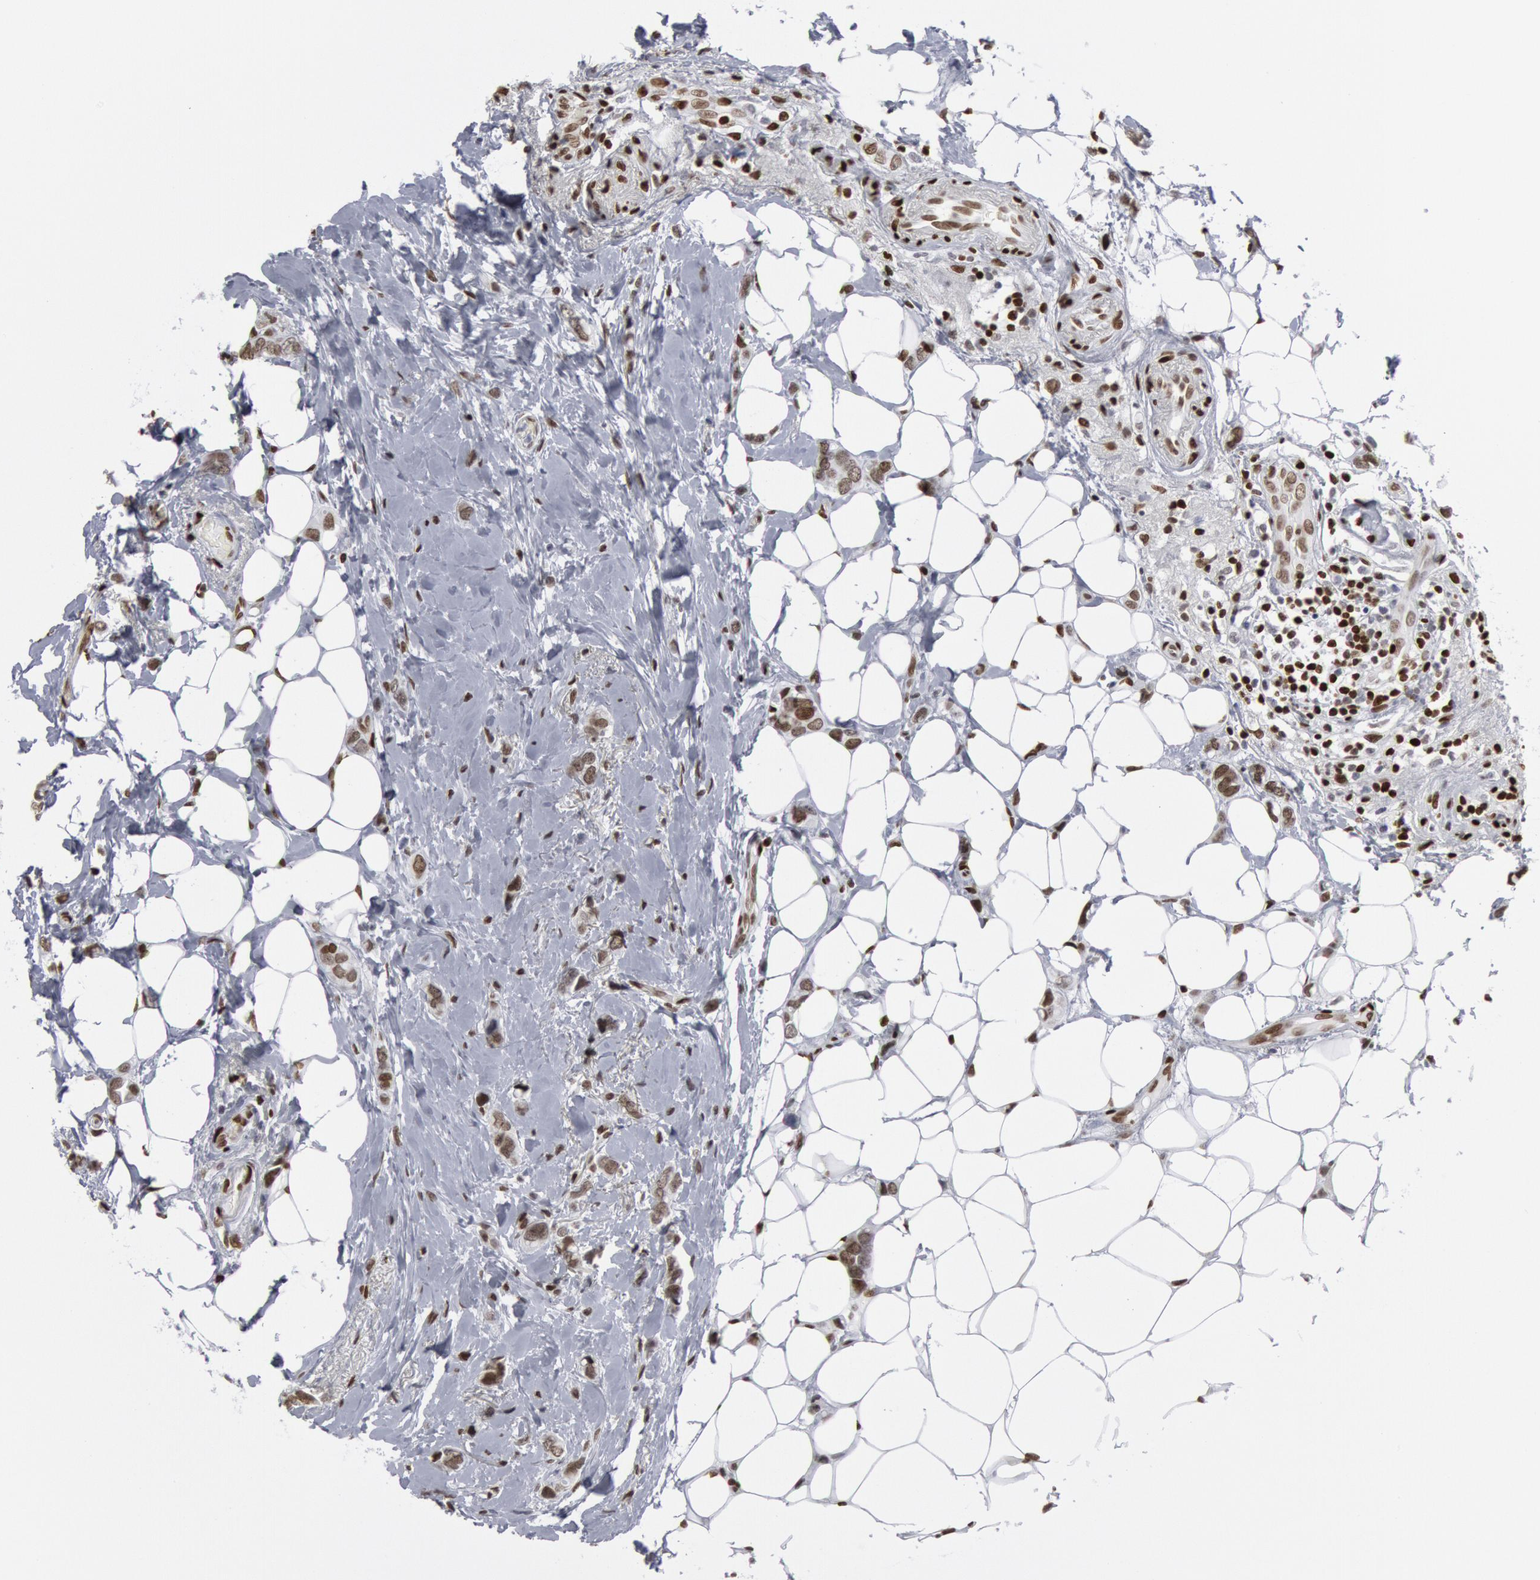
{"staining": {"intensity": "moderate", "quantity": ">75%", "location": "nuclear"}, "tissue": "breast cancer", "cell_type": "Tumor cells", "image_type": "cancer", "snomed": [{"axis": "morphology", "description": "Duct carcinoma"}, {"axis": "topography", "description": "Breast"}], "caption": "A brown stain highlights moderate nuclear expression of a protein in human breast cancer tumor cells.", "gene": "MECP2", "patient": {"sex": "female", "age": 72}}